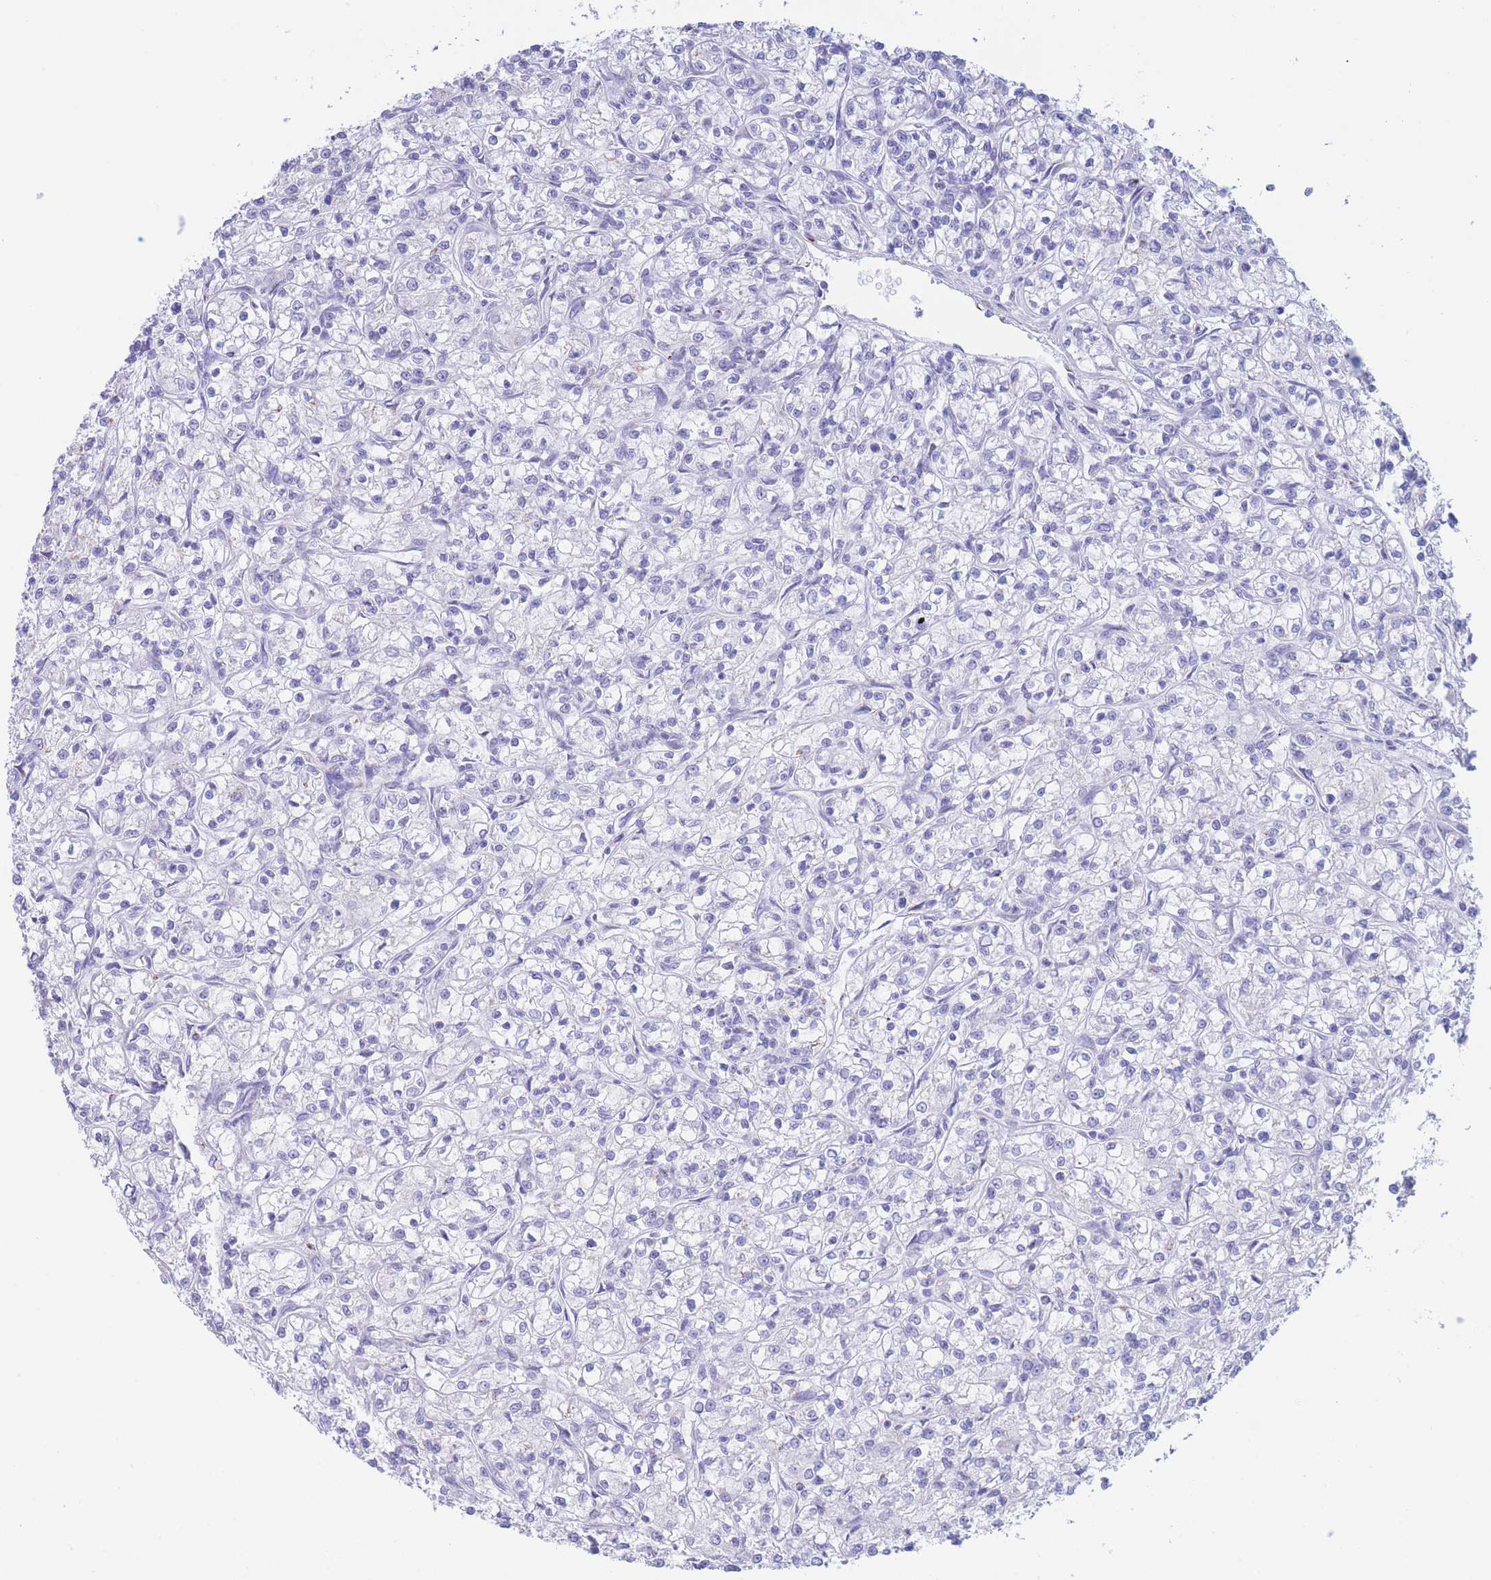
{"staining": {"intensity": "negative", "quantity": "none", "location": "none"}, "tissue": "renal cancer", "cell_type": "Tumor cells", "image_type": "cancer", "snomed": [{"axis": "morphology", "description": "Adenocarcinoma, NOS"}, {"axis": "topography", "description": "Kidney"}], "caption": "Histopathology image shows no significant protein staining in tumor cells of renal cancer.", "gene": "FAM3C", "patient": {"sex": "female", "age": 59}}